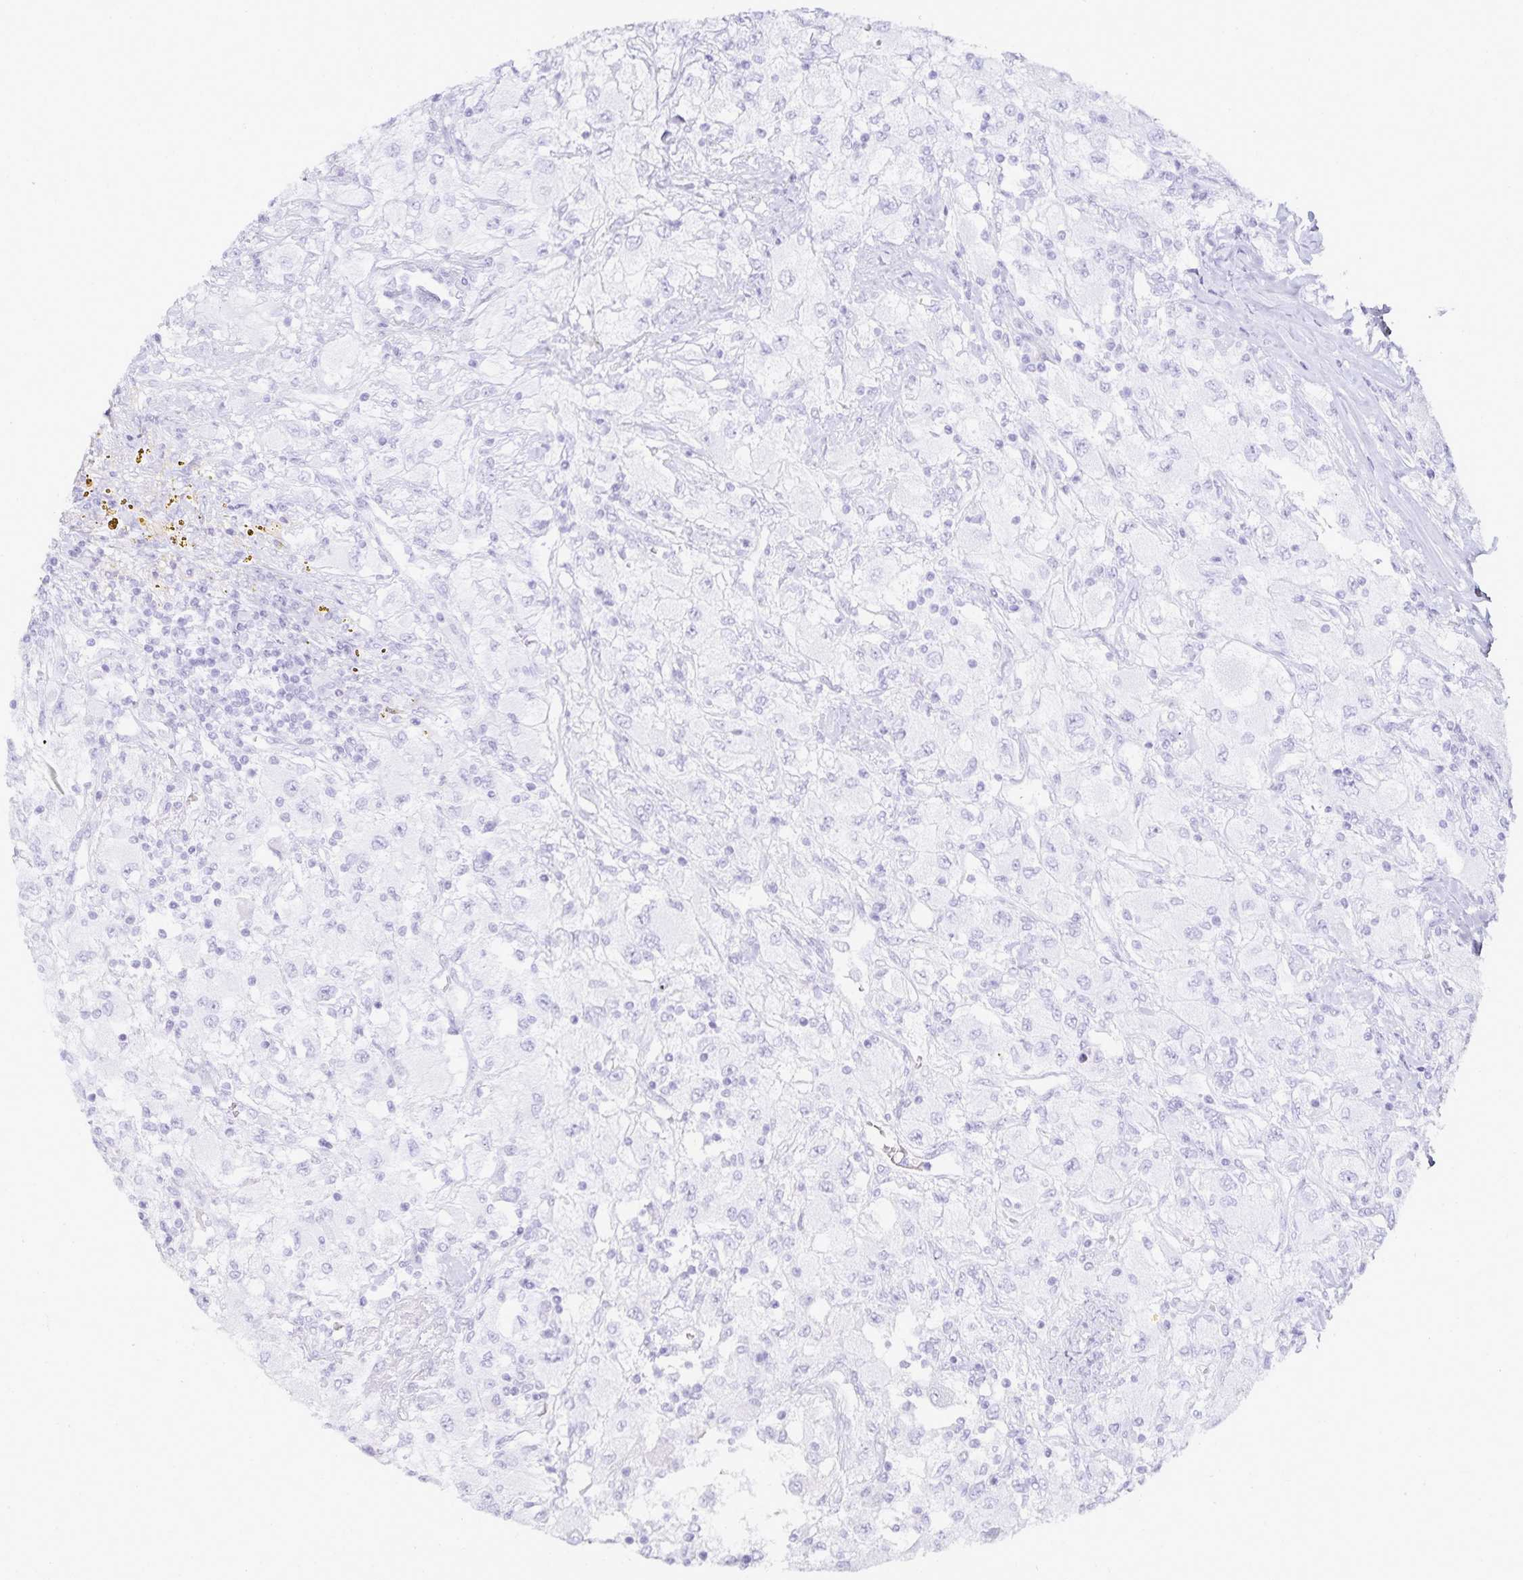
{"staining": {"intensity": "negative", "quantity": "none", "location": "none"}, "tissue": "renal cancer", "cell_type": "Tumor cells", "image_type": "cancer", "snomed": [{"axis": "morphology", "description": "Adenocarcinoma, NOS"}, {"axis": "topography", "description": "Kidney"}], "caption": "The histopathology image demonstrates no staining of tumor cells in renal cancer (adenocarcinoma).", "gene": "GP2", "patient": {"sex": "female", "age": 67}}